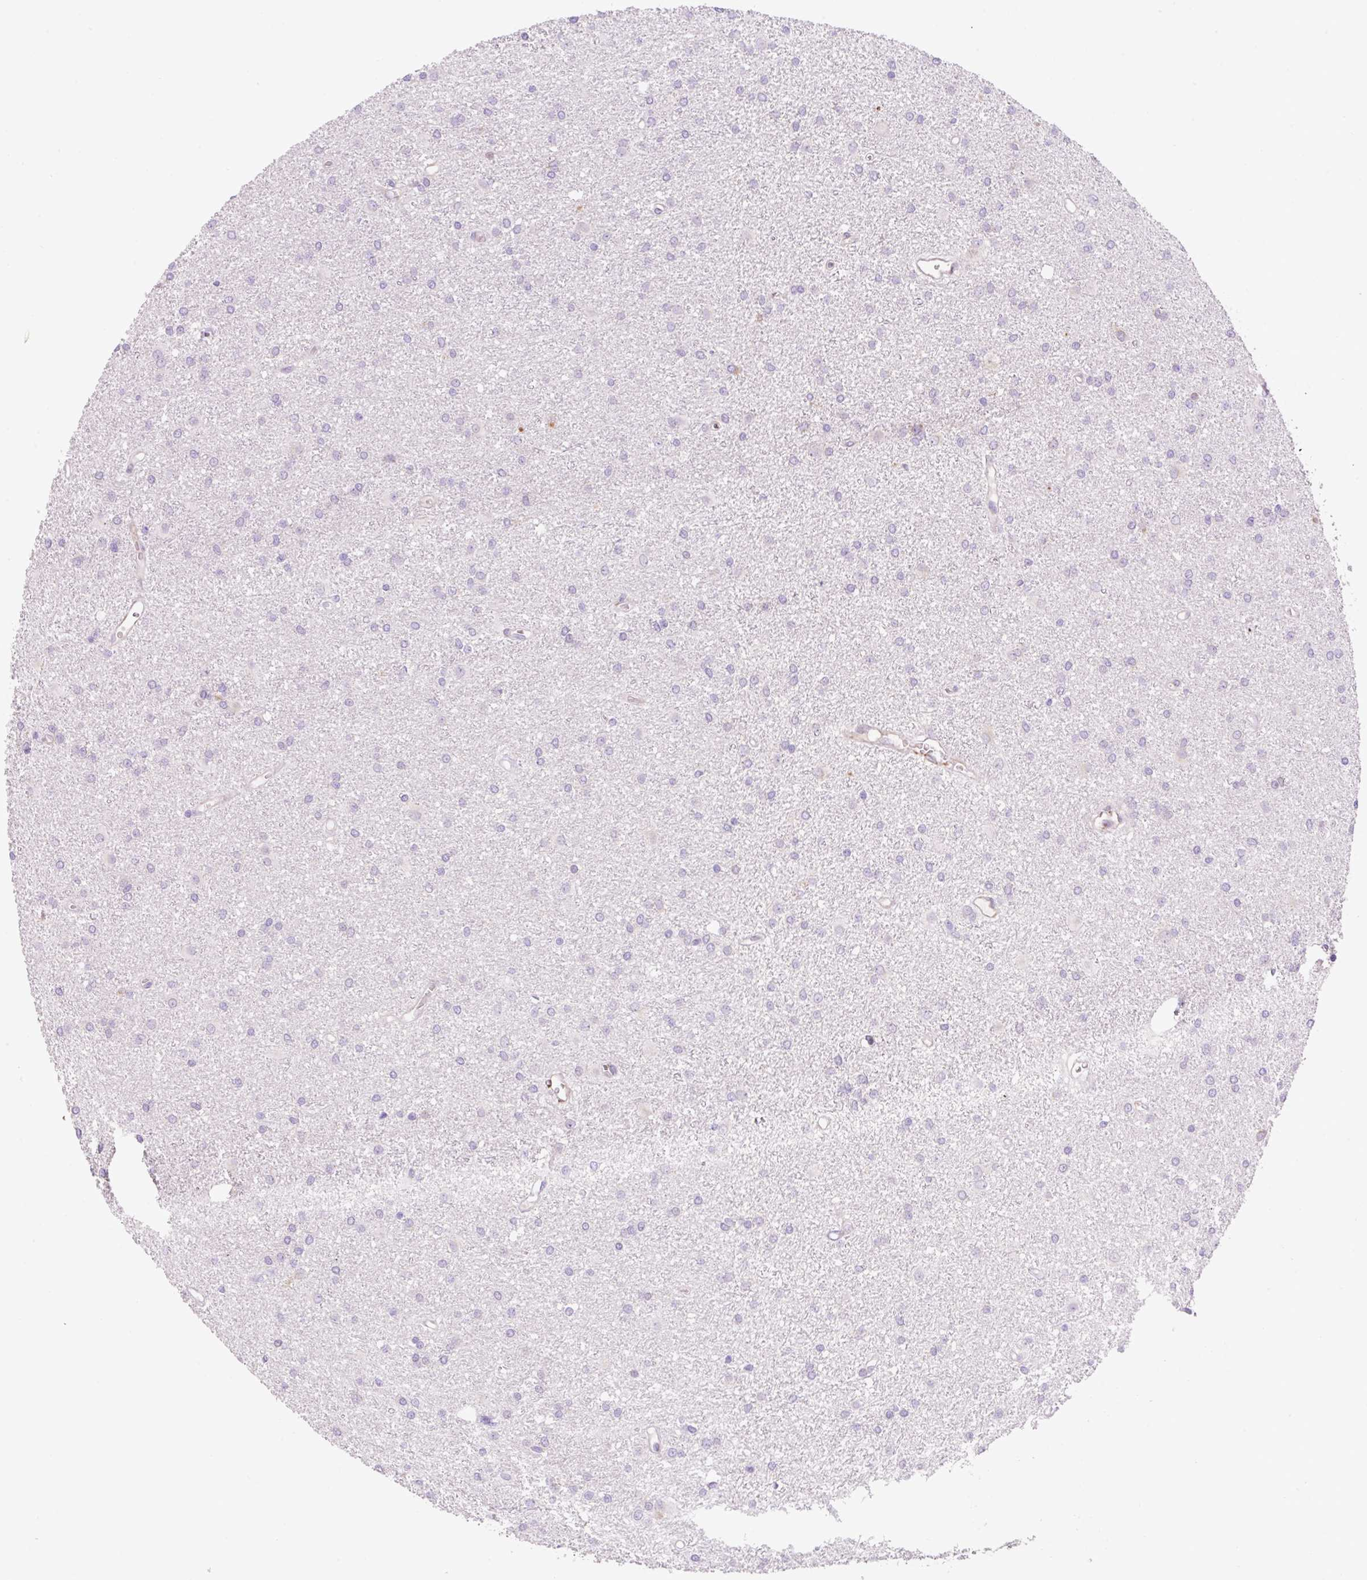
{"staining": {"intensity": "negative", "quantity": "none", "location": "none"}, "tissue": "glioma", "cell_type": "Tumor cells", "image_type": "cancer", "snomed": [{"axis": "morphology", "description": "Glioma, malignant, High grade"}, {"axis": "topography", "description": "Brain"}], "caption": "Immunohistochemical staining of malignant glioma (high-grade) reveals no significant positivity in tumor cells.", "gene": "RAB30", "patient": {"sex": "female", "age": 50}}